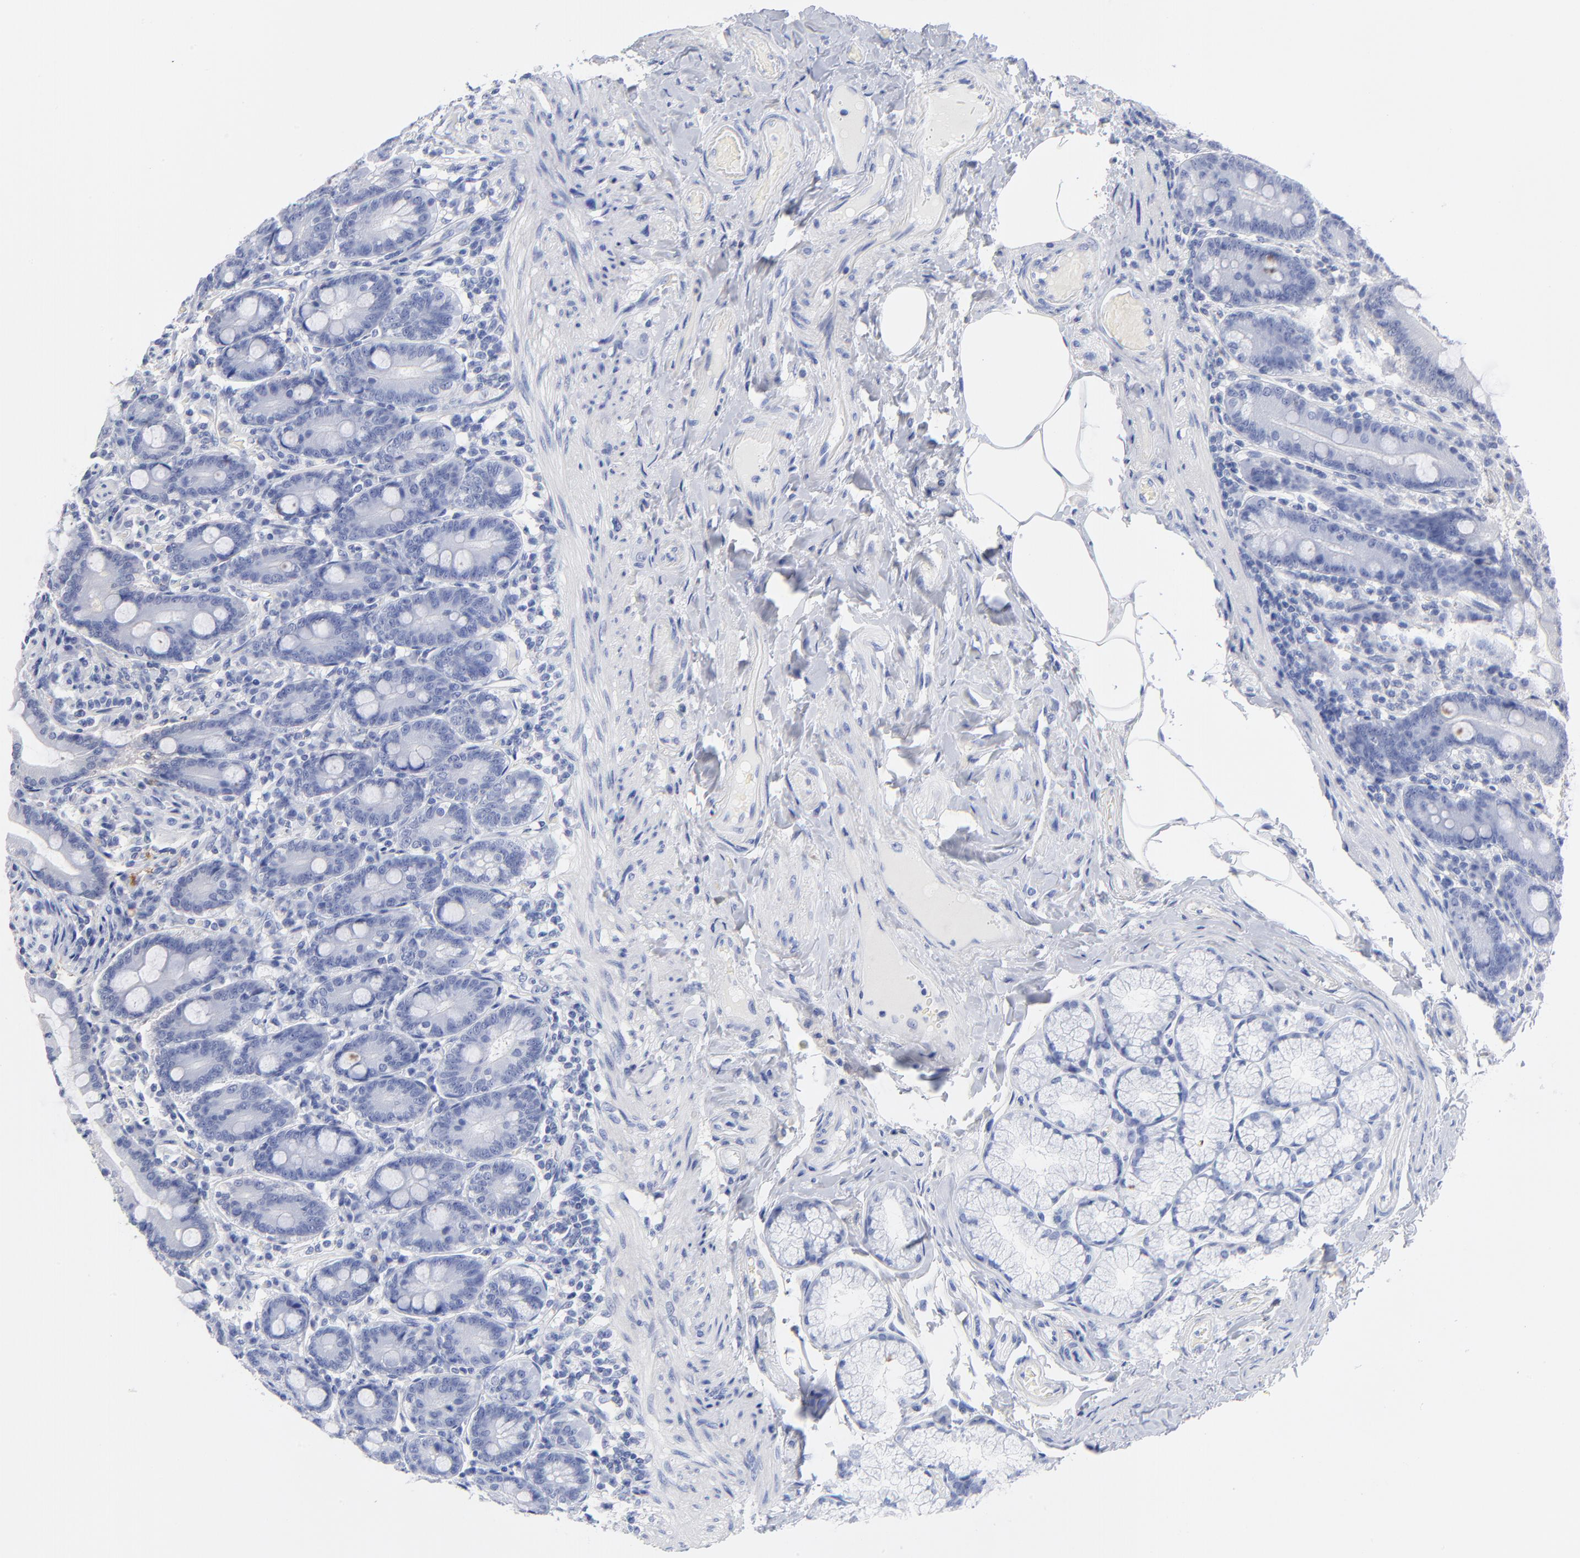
{"staining": {"intensity": "negative", "quantity": "none", "location": "none"}, "tissue": "duodenum", "cell_type": "Glandular cells", "image_type": "normal", "snomed": [{"axis": "morphology", "description": "Normal tissue, NOS"}, {"axis": "topography", "description": "Duodenum"}], "caption": "High magnification brightfield microscopy of benign duodenum stained with DAB (3,3'-diaminobenzidine) (brown) and counterstained with hematoxylin (blue): glandular cells show no significant staining.", "gene": "ACY1", "patient": {"sex": "female", "age": 64}}